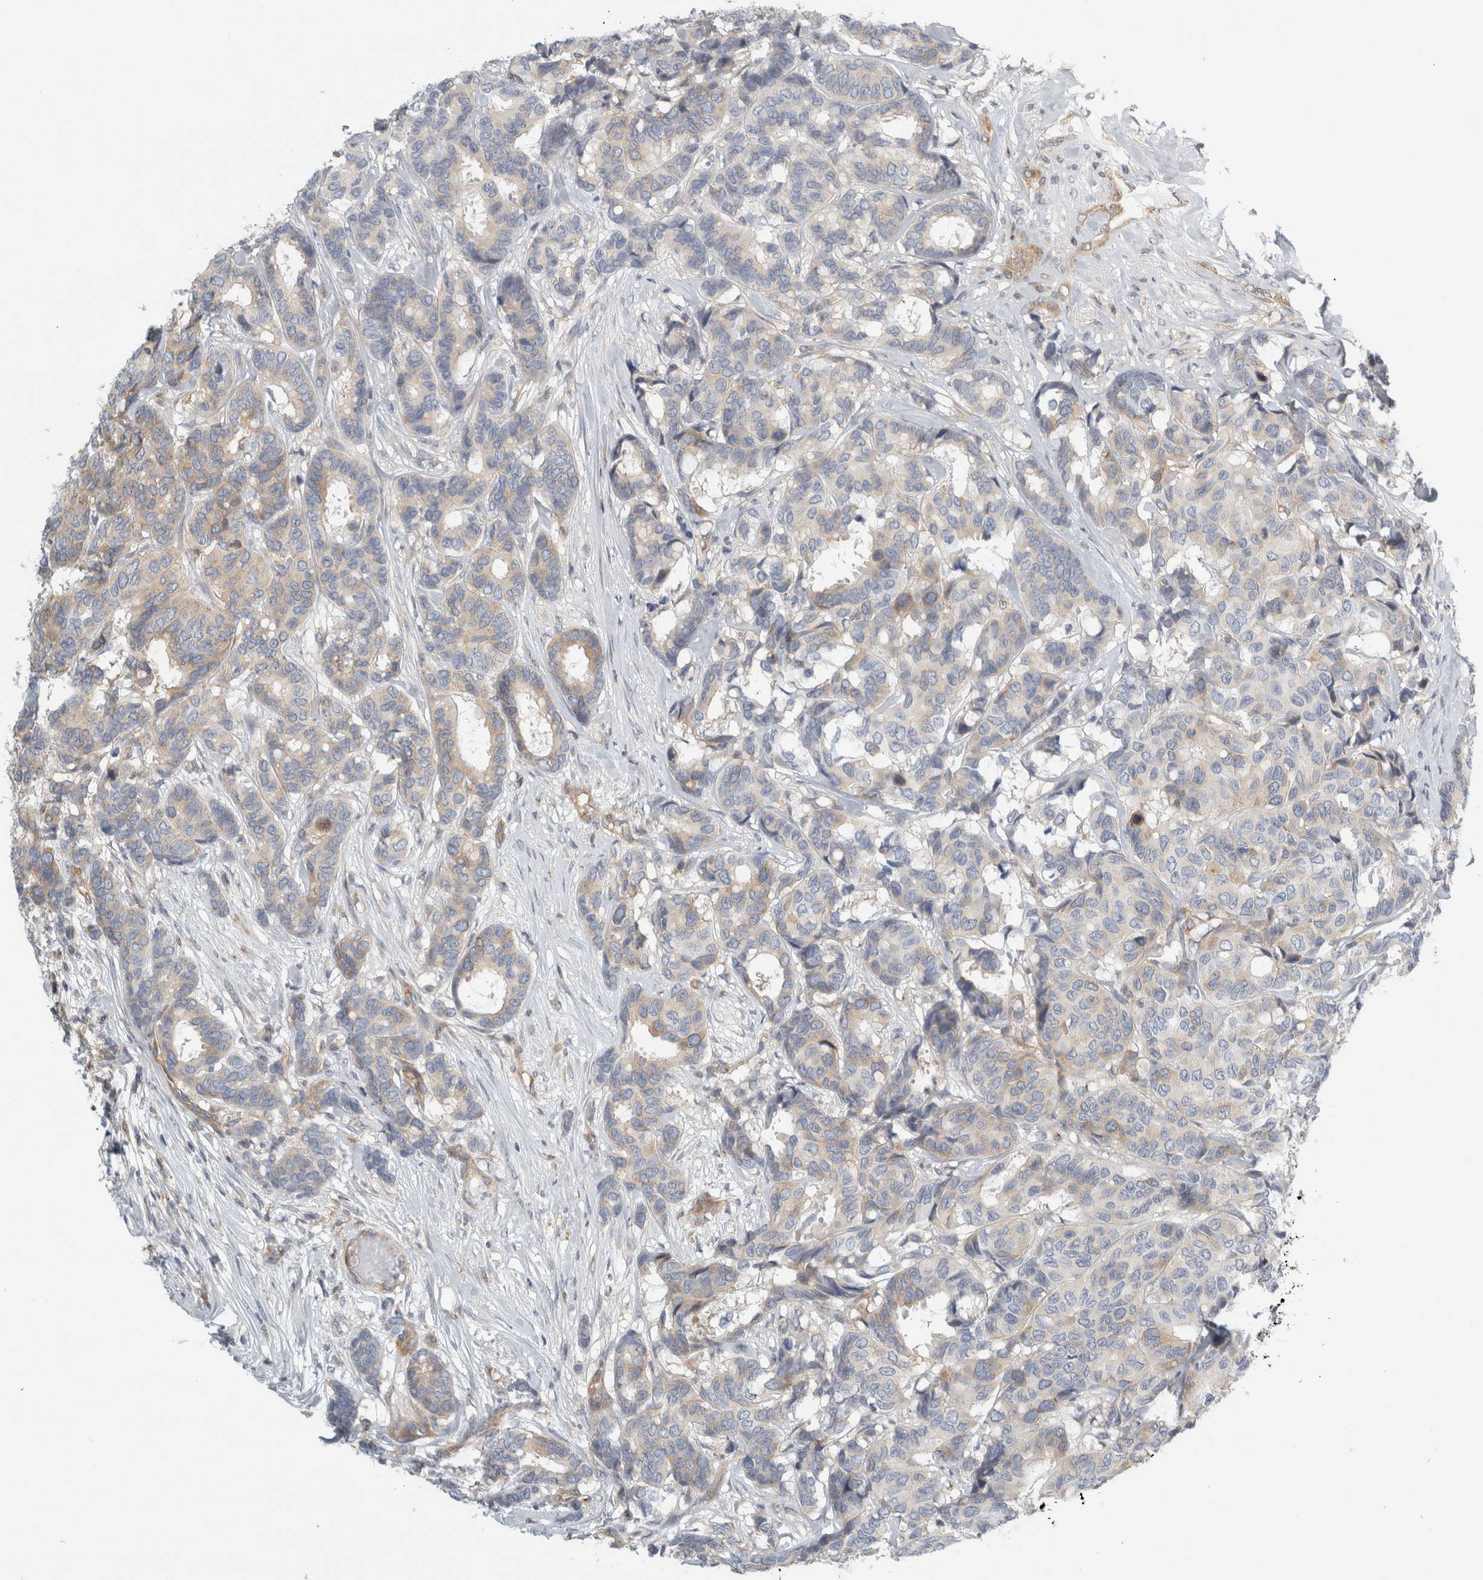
{"staining": {"intensity": "weak", "quantity": "<25%", "location": "cytoplasmic/membranous"}, "tissue": "breast cancer", "cell_type": "Tumor cells", "image_type": "cancer", "snomed": [{"axis": "morphology", "description": "Duct carcinoma"}, {"axis": "topography", "description": "Breast"}], "caption": "Tumor cells are negative for protein expression in human invasive ductal carcinoma (breast).", "gene": "PEX6", "patient": {"sex": "female", "age": 87}}